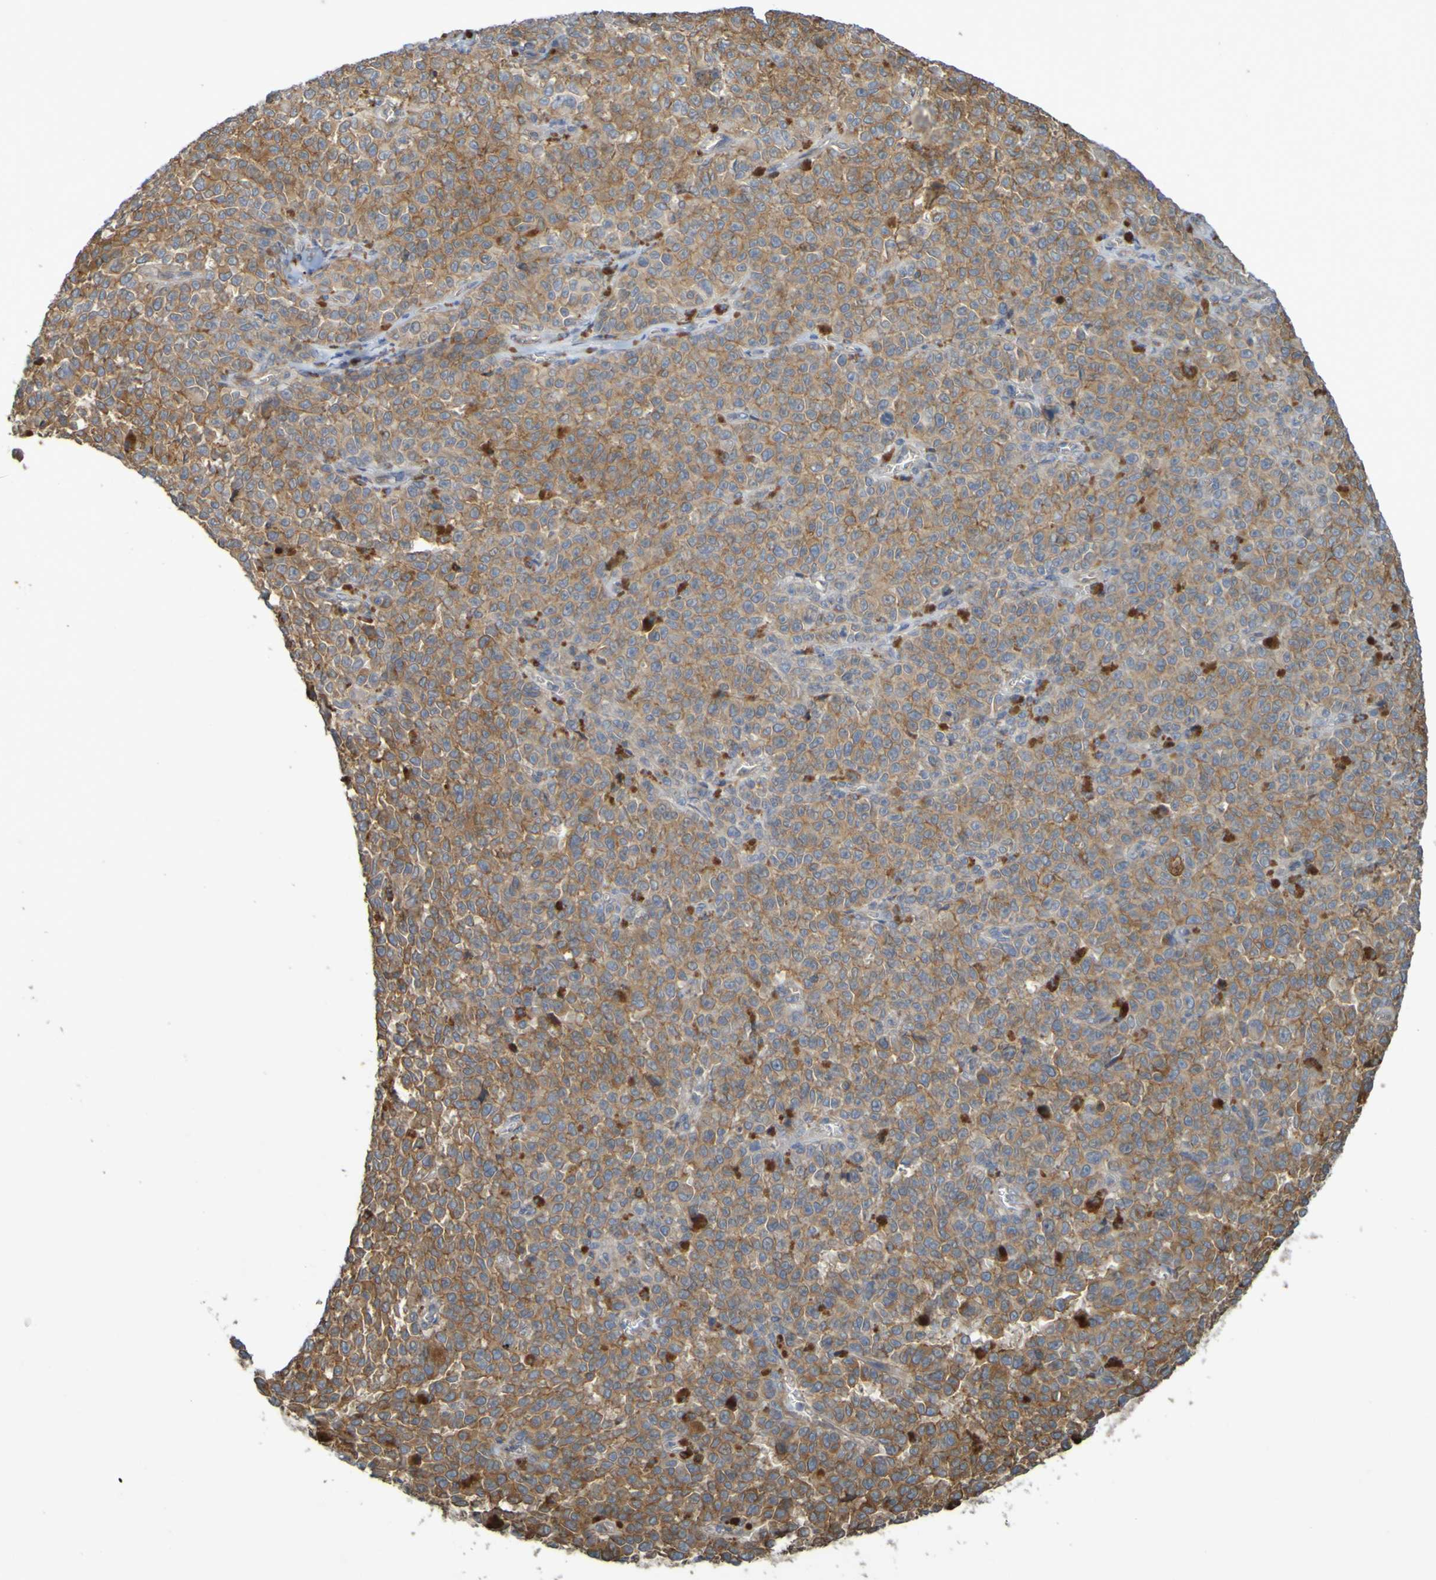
{"staining": {"intensity": "moderate", "quantity": ">75%", "location": "cytoplasmic/membranous"}, "tissue": "melanoma", "cell_type": "Tumor cells", "image_type": "cancer", "snomed": [{"axis": "morphology", "description": "Malignant melanoma, NOS"}, {"axis": "topography", "description": "Skin"}], "caption": "The photomicrograph displays immunohistochemical staining of melanoma. There is moderate cytoplasmic/membranous positivity is present in approximately >75% of tumor cells.", "gene": "B3GAT2", "patient": {"sex": "female", "age": 82}}